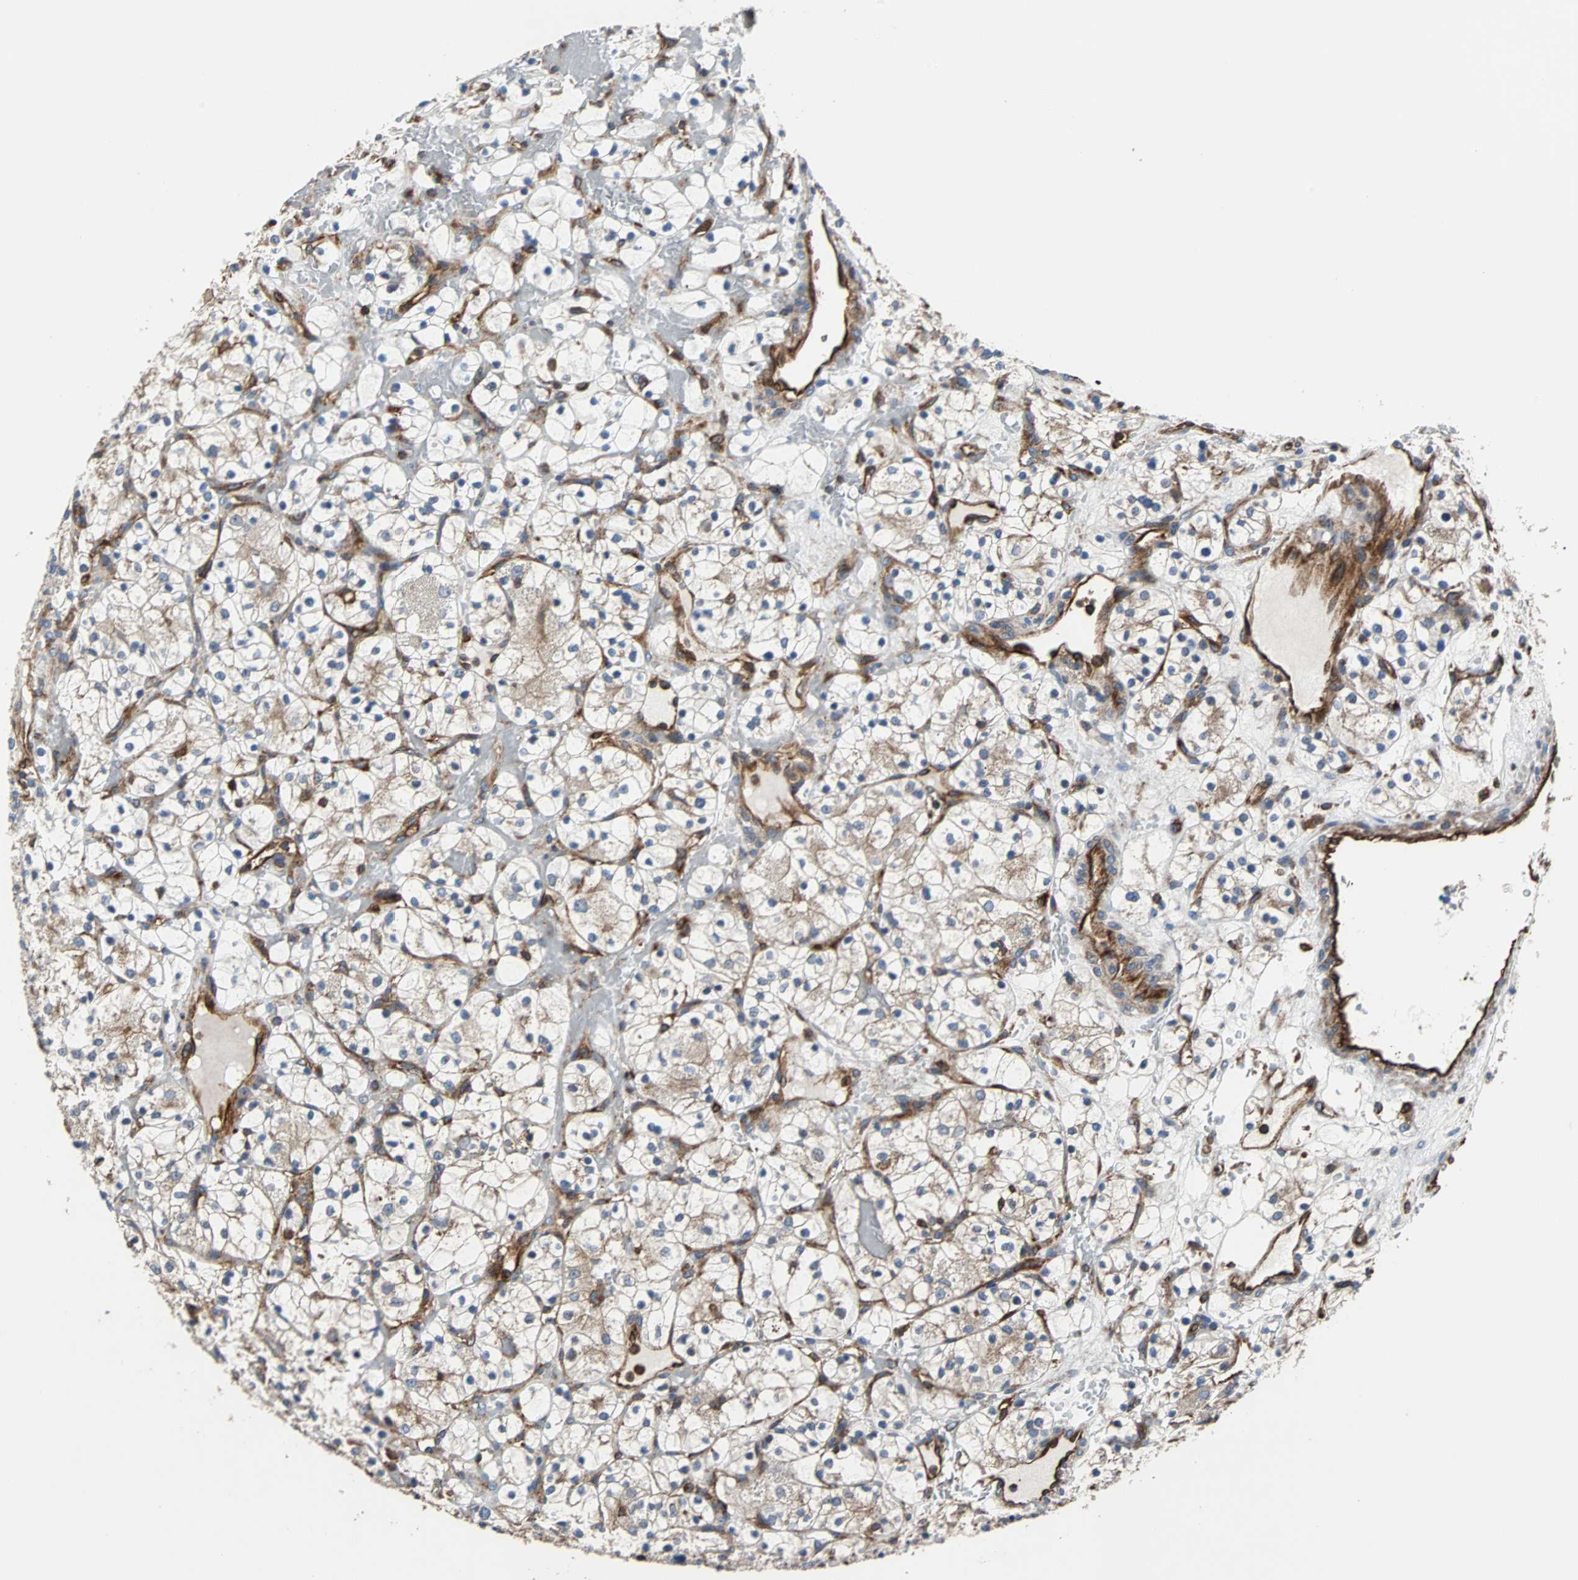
{"staining": {"intensity": "weak", "quantity": ">75%", "location": "cytoplasmic/membranous"}, "tissue": "renal cancer", "cell_type": "Tumor cells", "image_type": "cancer", "snomed": [{"axis": "morphology", "description": "Adenocarcinoma, NOS"}, {"axis": "topography", "description": "Kidney"}], "caption": "A photomicrograph of renal cancer stained for a protein displays weak cytoplasmic/membranous brown staining in tumor cells. (DAB (3,3'-diaminobenzidine) = brown stain, brightfield microscopy at high magnification).", "gene": "PLCG2", "patient": {"sex": "female", "age": 60}}